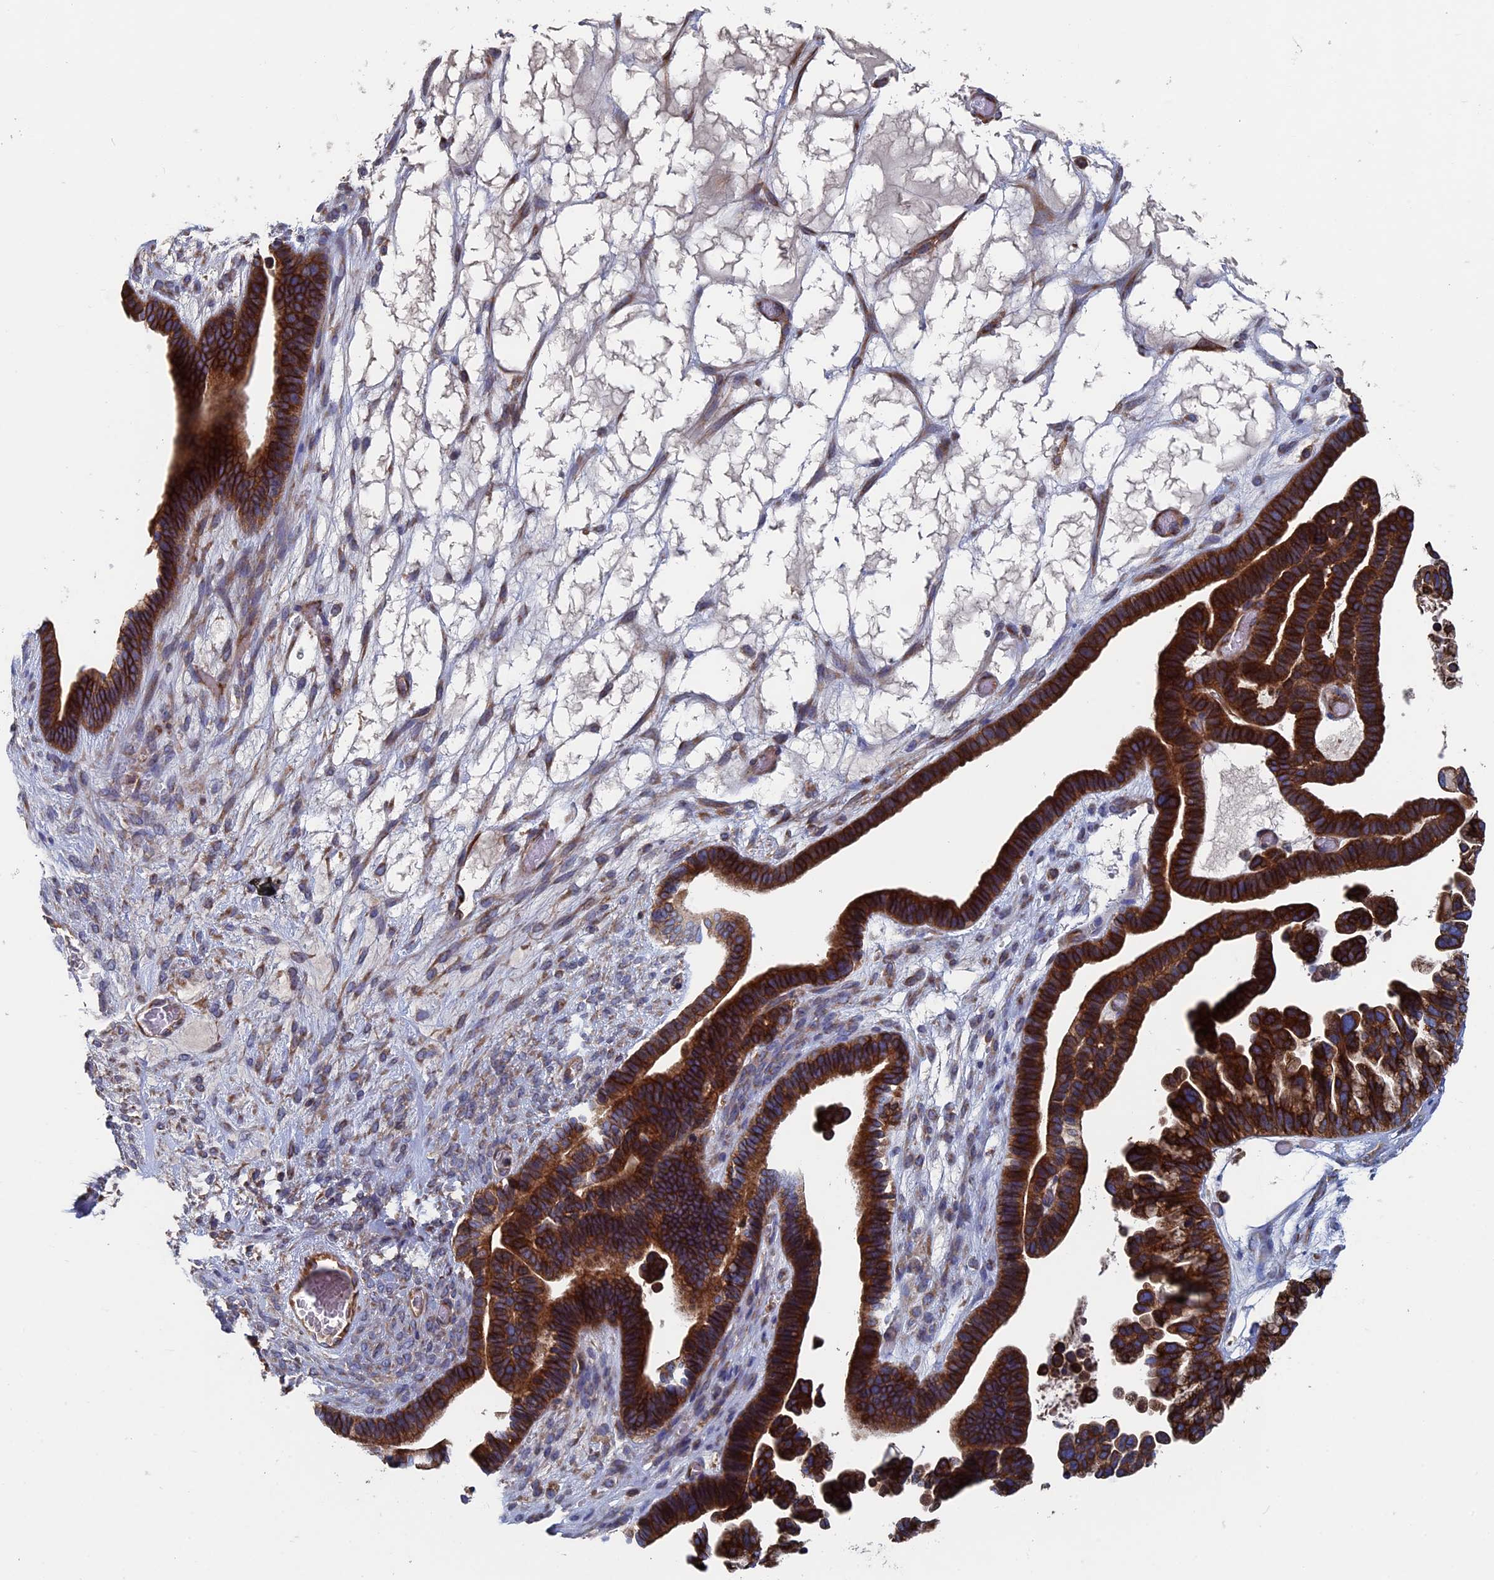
{"staining": {"intensity": "strong", "quantity": ">75%", "location": "cytoplasmic/membranous"}, "tissue": "ovarian cancer", "cell_type": "Tumor cells", "image_type": "cancer", "snomed": [{"axis": "morphology", "description": "Cystadenocarcinoma, serous, NOS"}, {"axis": "topography", "description": "Ovary"}], "caption": "Serous cystadenocarcinoma (ovarian) stained with a brown dye exhibits strong cytoplasmic/membranous positive staining in approximately >75% of tumor cells.", "gene": "DNAJC3", "patient": {"sex": "female", "age": 56}}